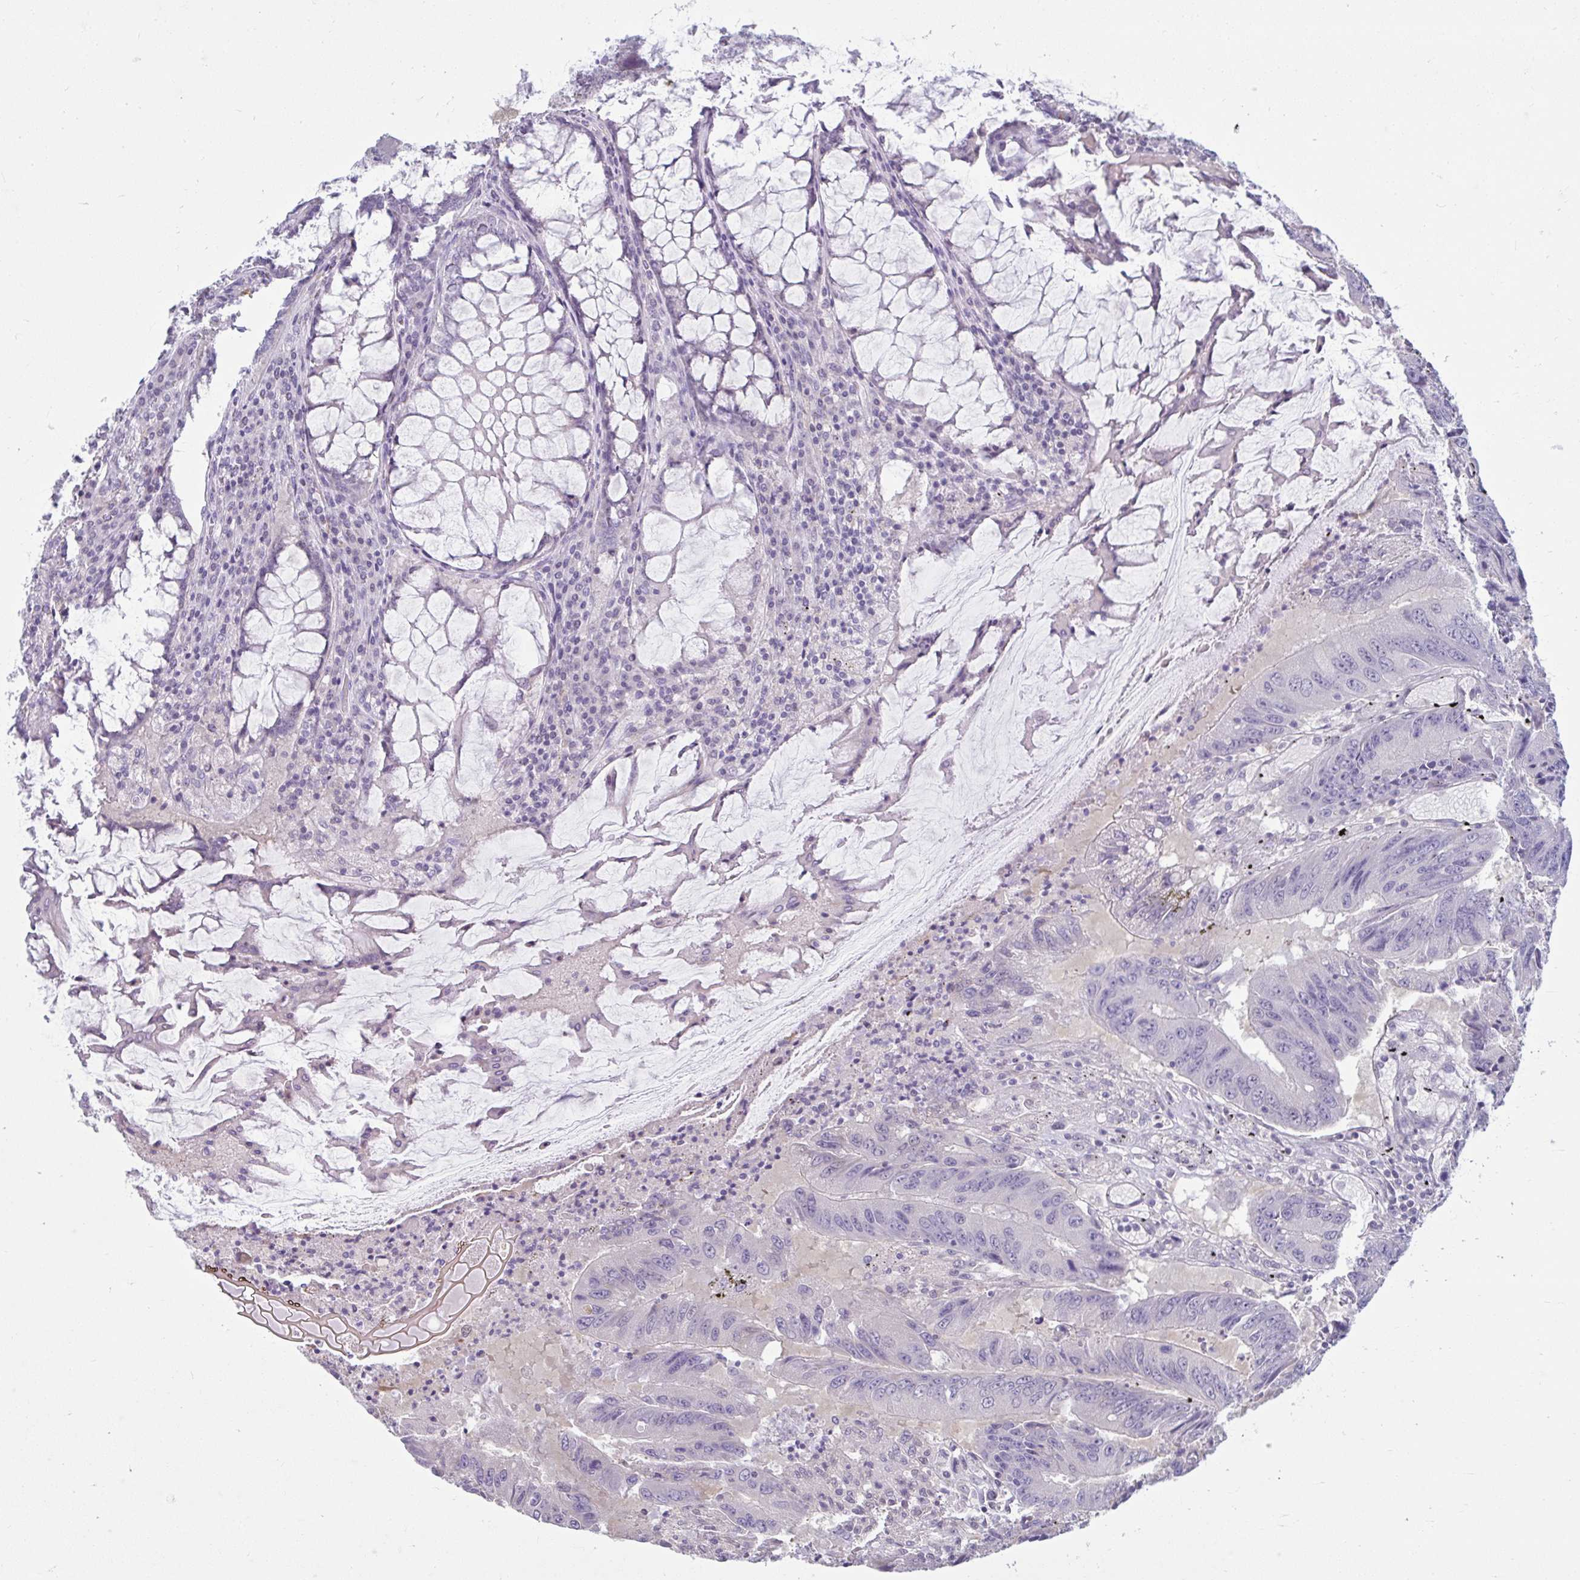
{"staining": {"intensity": "negative", "quantity": "none", "location": "none"}, "tissue": "colorectal cancer", "cell_type": "Tumor cells", "image_type": "cancer", "snomed": [{"axis": "morphology", "description": "Adenocarcinoma, NOS"}, {"axis": "topography", "description": "Colon"}], "caption": "Image shows no significant protein staining in tumor cells of colorectal cancer (adenocarcinoma). Nuclei are stained in blue.", "gene": "CDH19", "patient": {"sex": "male", "age": 53}}